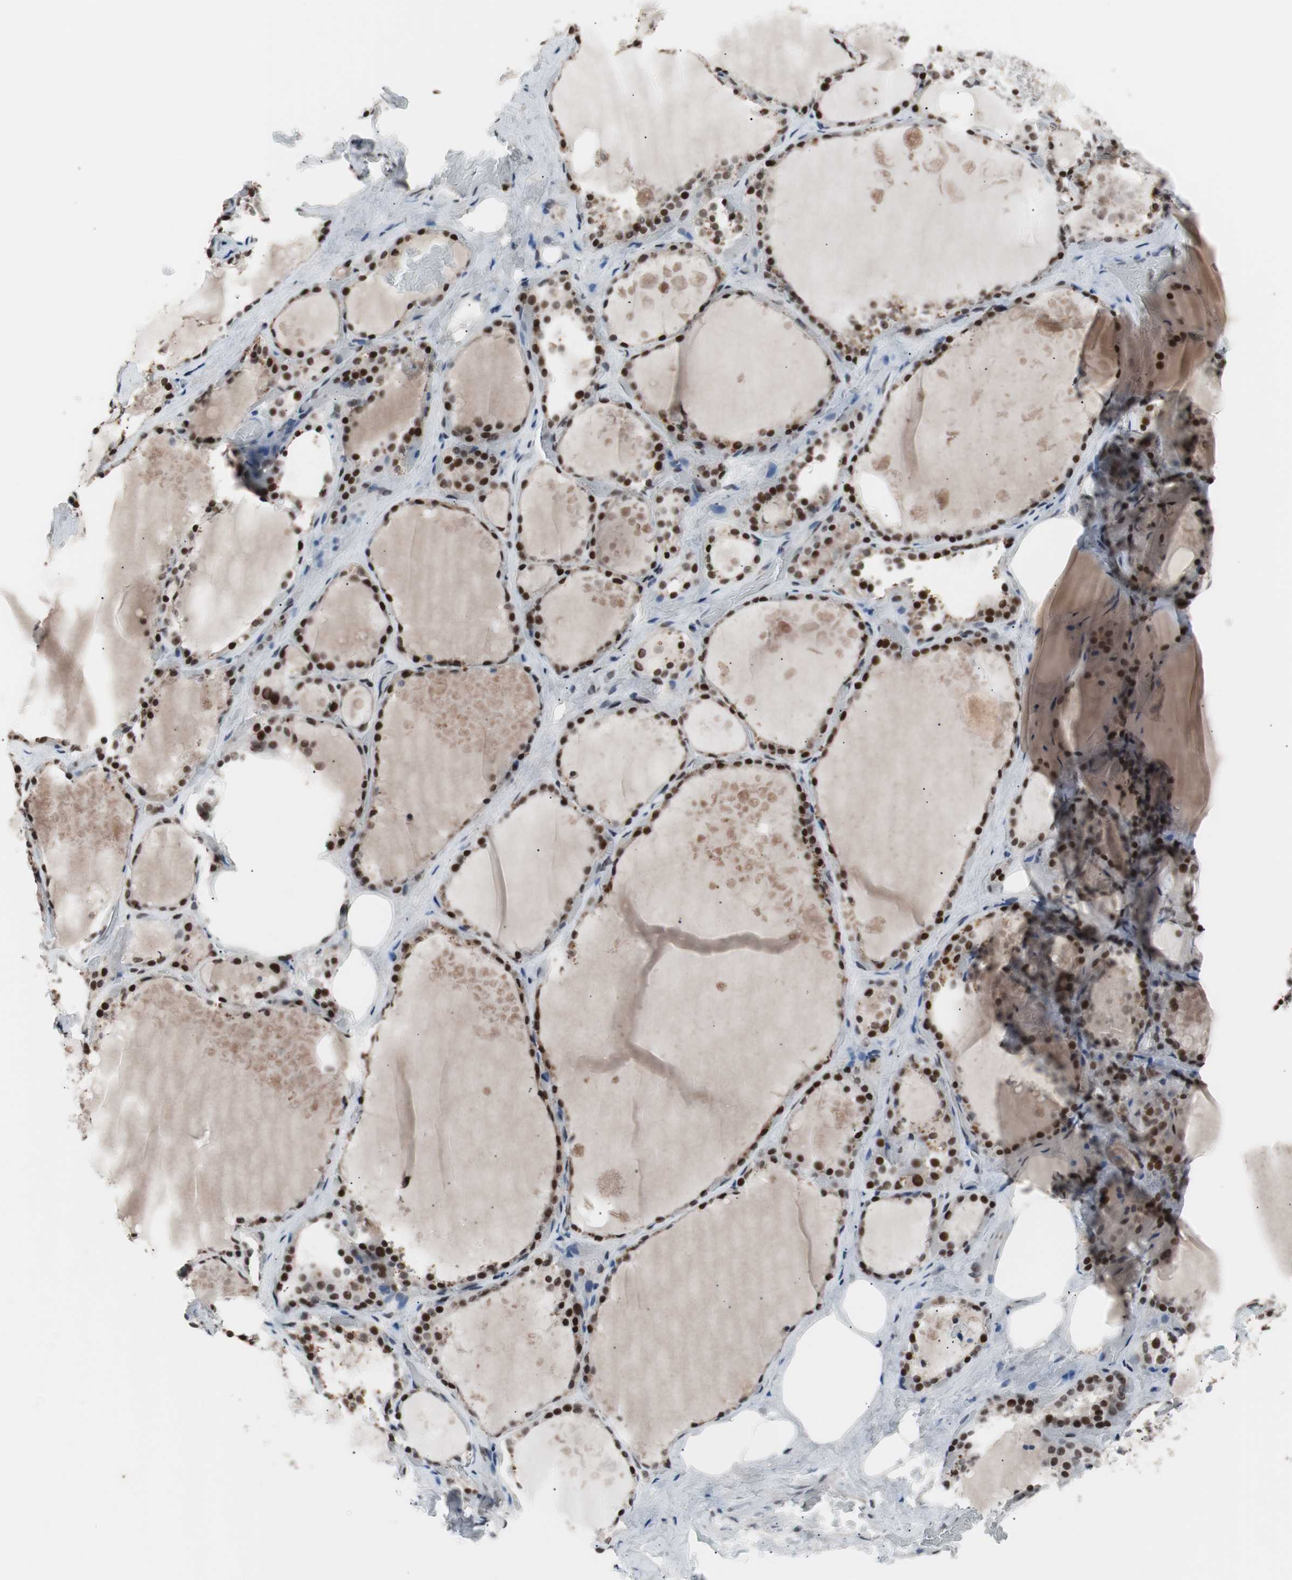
{"staining": {"intensity": "strong", "quantity": ">75%", "location": "nuclear"}, "tissue": "thyroid gland", "cell_type": "Glandular cells", "image_type": "normal", "snomed": [{"axis": "morphology", "description": "Normal tissue, NOS"}, {"axis": "topography", "description": "Thyroid gland"}], "caption": "IHC micrograph of normal thyroid gland stained for a protein (brown), which reveals high levels of strong nuclear positivity in approximately >75% of glandular cells.", "gene": "POGZ", "patient": {"sex": "male", "age": 61}}